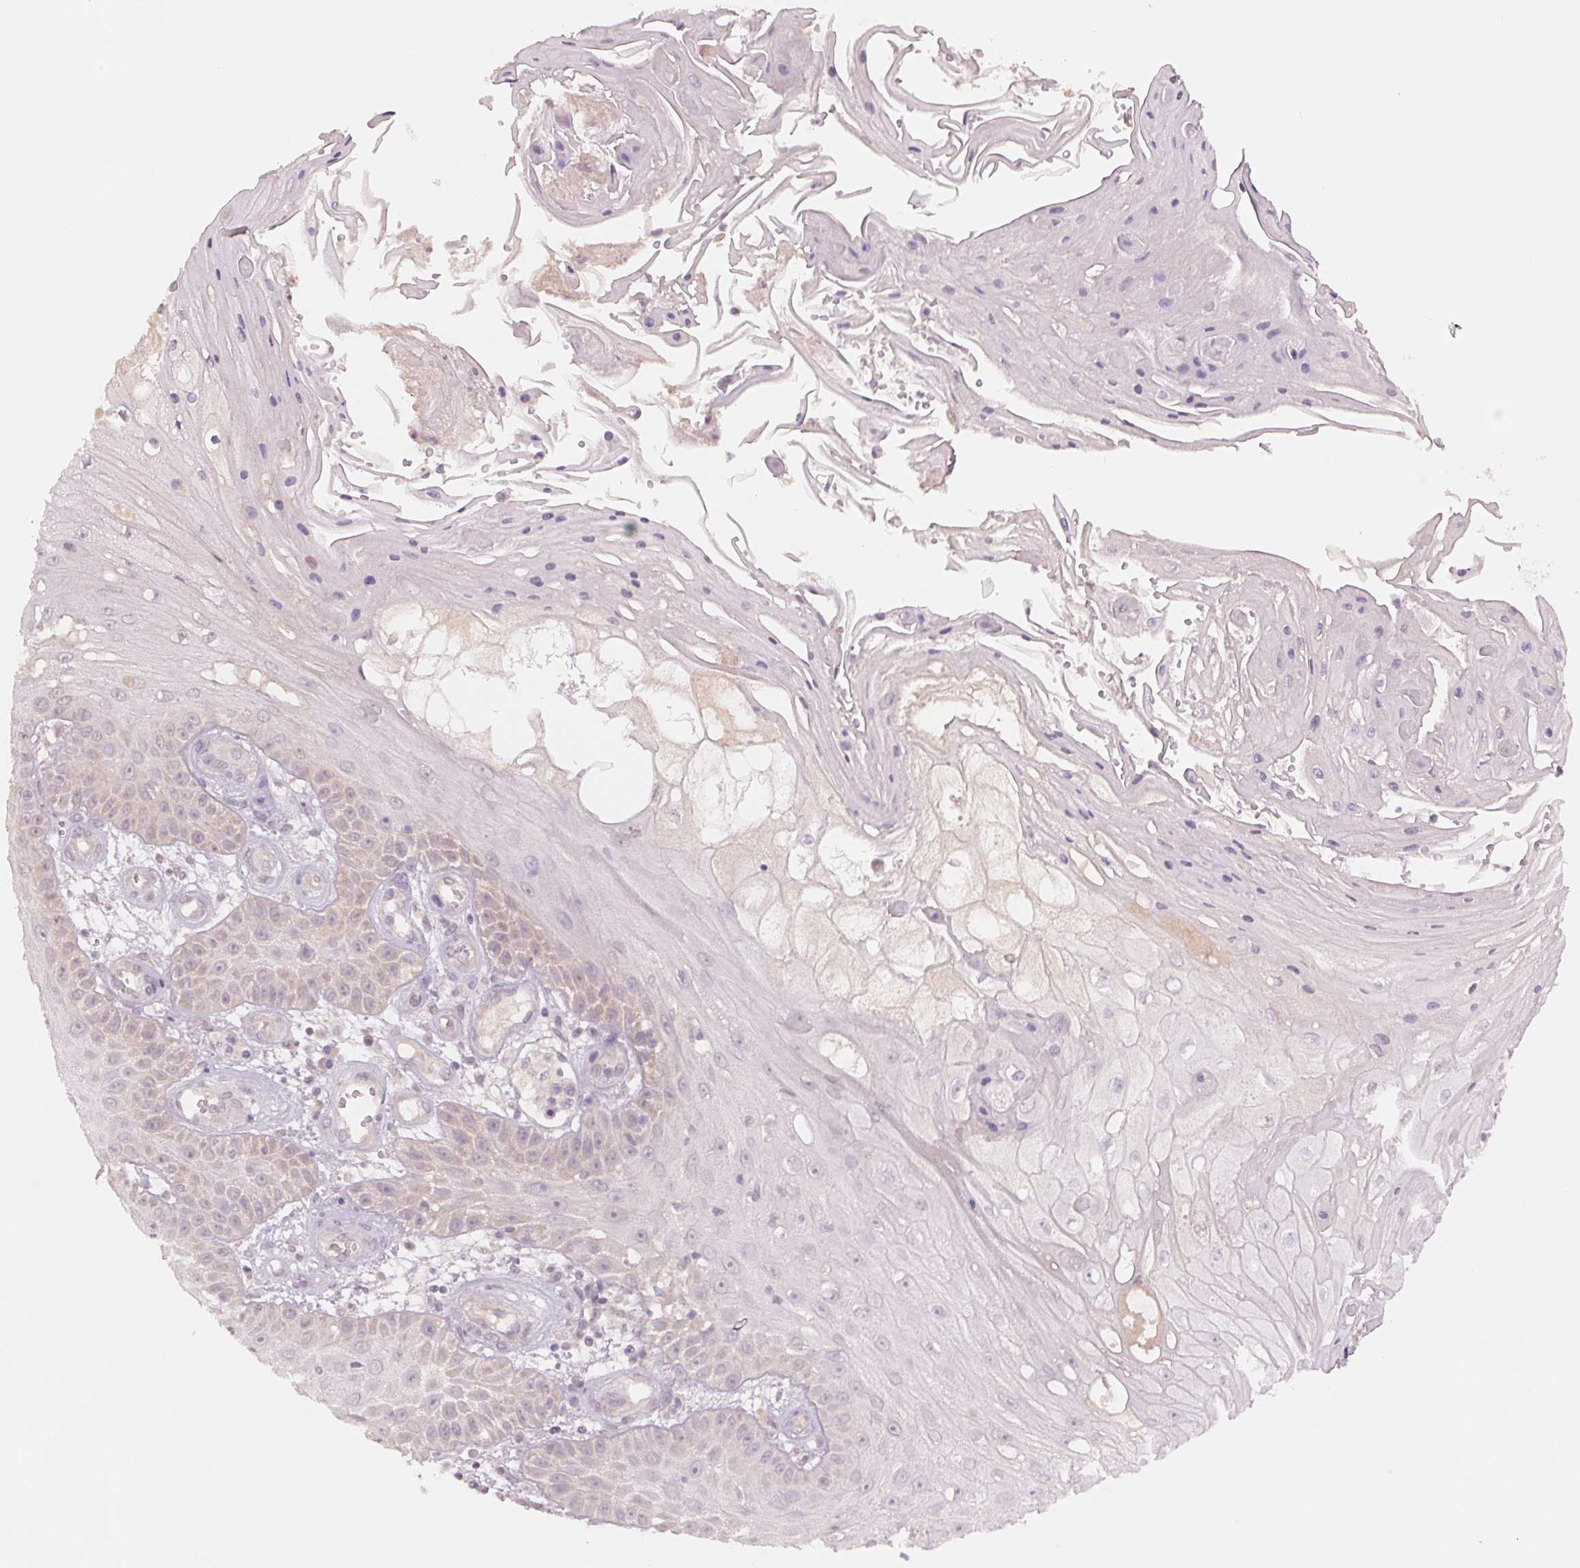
{"staining": {"intensity": "negative", "quantity": "none", "location": "none"}, "tissue": "skin cancer", "cell_type": "Tumor cells", "image_type": "cancer", "snomed": [{"axis": "morphology", "description": "Squamous cell carcinoma, NOS"}, {"axis": "topography", "description": "Skin"}], "caption": "Immunohistochemical staining of human squamous cell carcinoma (skin) reveals no significant expression in tumor cells.", "gene": "PPIA", "patient": {"sex": "male", "age": 70}}